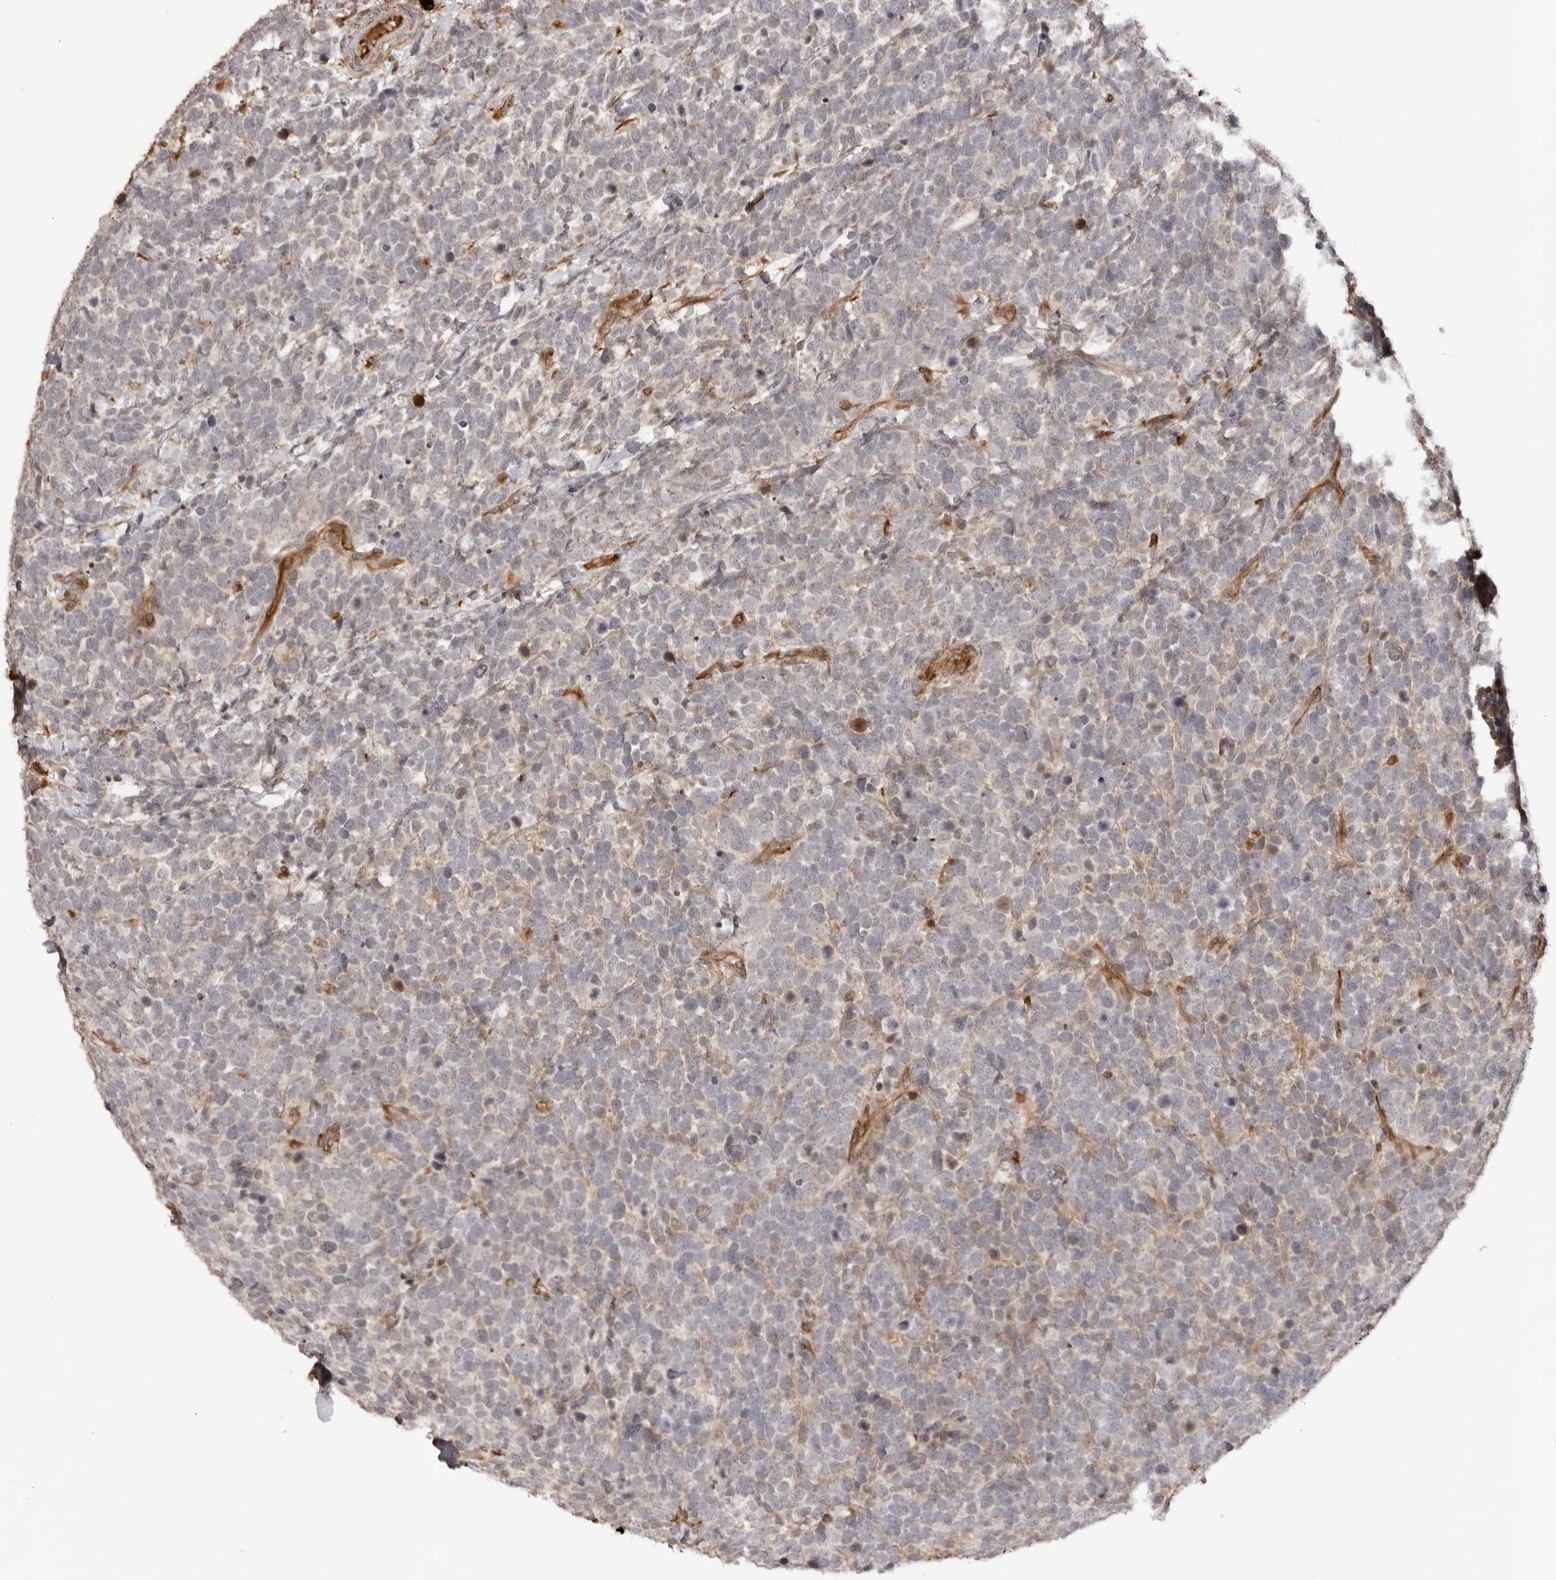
{"staining": {"intensity": "negative", "quantity": "none", "location": "none"}, "tissue": "urothelial cancer", "cell_type": "Tumor cells", "image_type": "cancer", "snomed": [{"axis": "morphology", "description": "Urothelial carcinoma, High grade"}, {"axis": "topography", "description": "Urinary bladder"}], "caption": "DAB (3,3'-diaminobenzidine) immunohistochemical staining of human urothelial cancer reveals no significant staining in tumor cells.", "gene": "DYNLT5", "patient": {"sex": "female", "age": 82}}